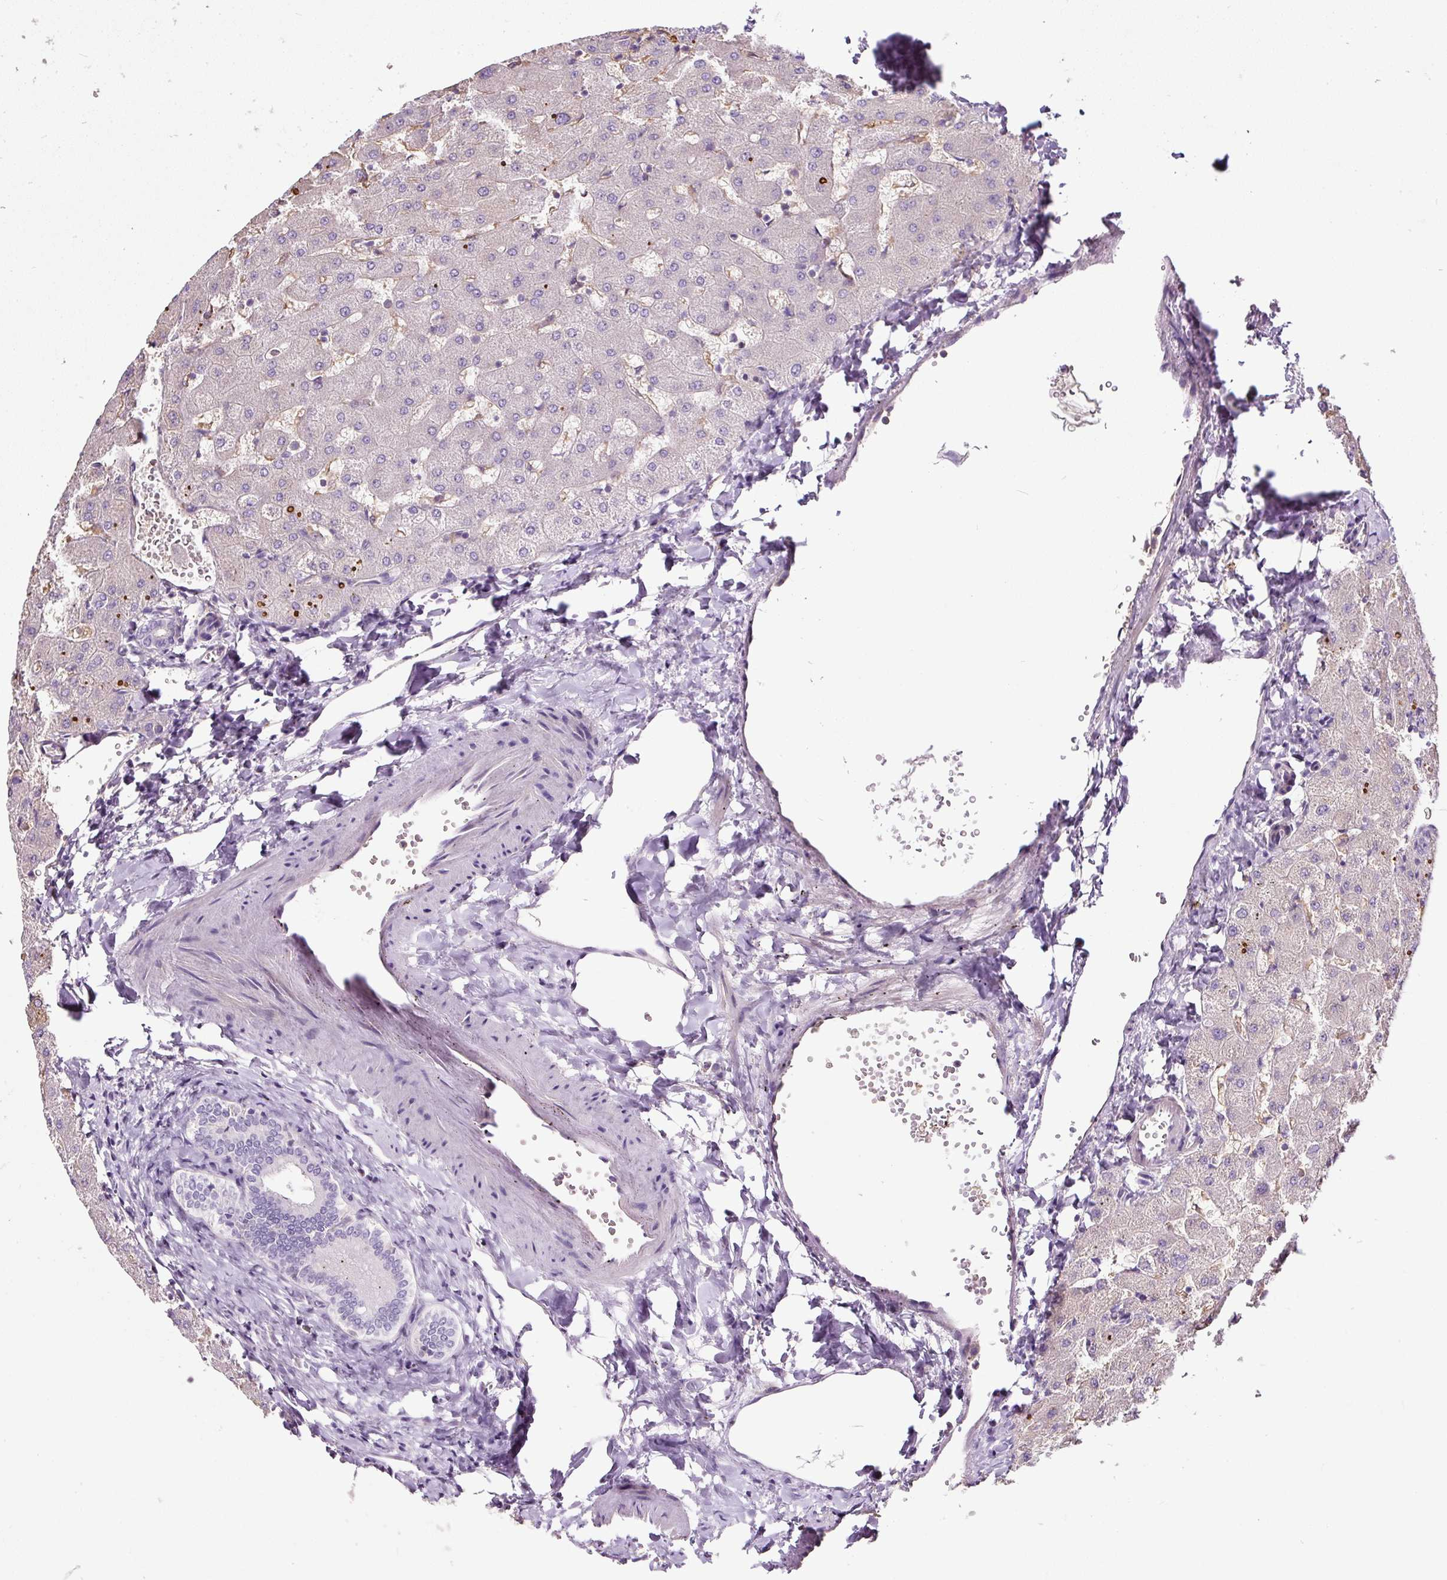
{"staining": {"intensity": "negative", "quantity": "none", "location": "none"}, "tissue": "liver", "cell_type": "Cholangiocytes", "image_type": "normal", "snomed": [{"axis": "morphology", "description": "Normal tissue, NOS"}, {"axis": "topography", "description": "Liver"}], "caption": "The immunohistochemistry (IHC) histopathology image has no significant expression in cholangiocytes of liver. The staining is performed using DAB brown chromogen with nuclei counter-stained in using hematoxylin.", "gene": "LRRC24", "patient": {"sex": "female", "age": 63}}